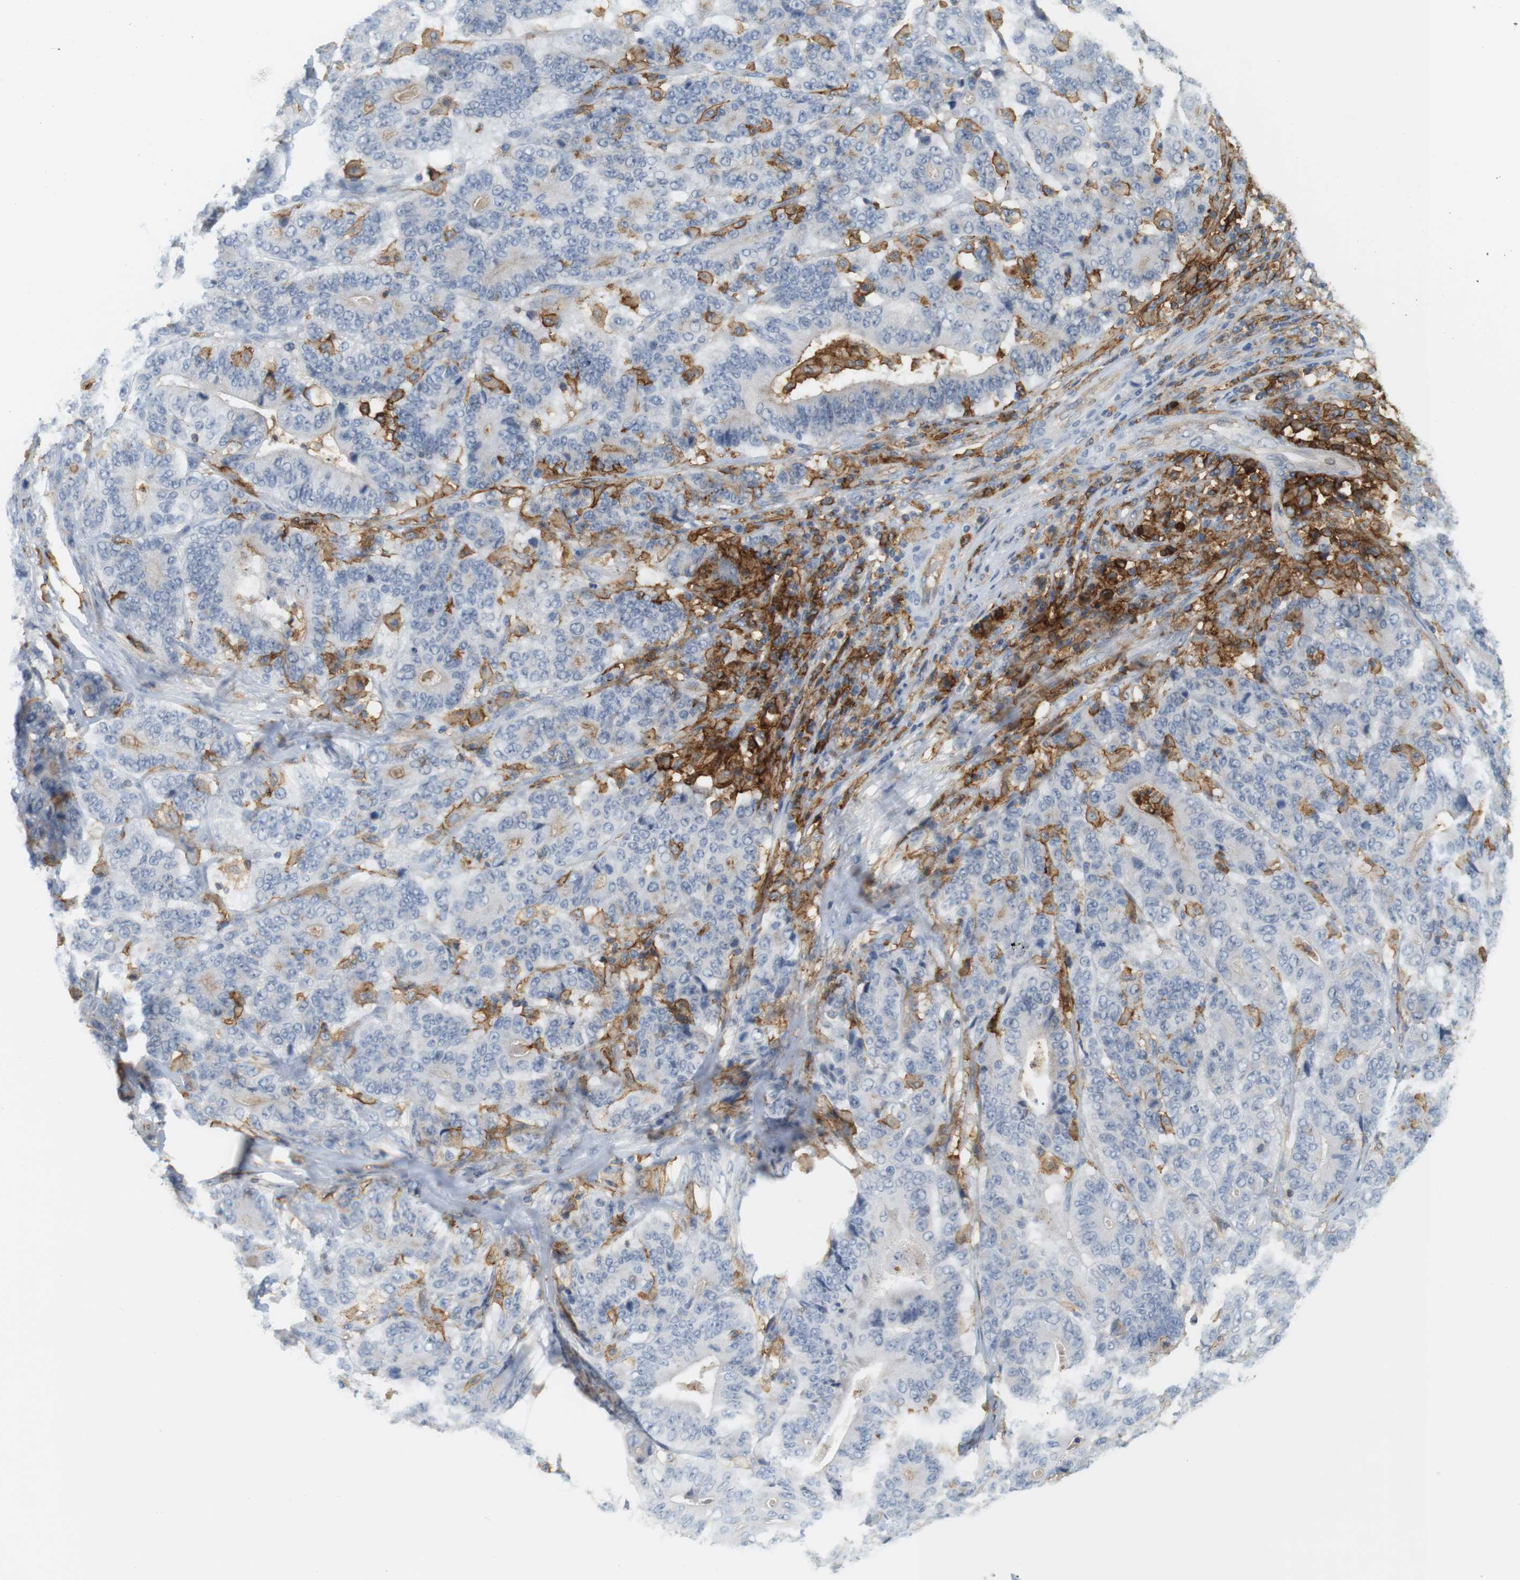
{"staining": {"intensity": "negative", "quantity": "none", "location": "none"}, "tissue": "stomach cancer", "cell_type": "Tumor cells", "image_type": "cancer", "snomed": [{"axis": "morphology", "description": "Adenocarcinoma, NOS"}, {"axis": "topography", "description": "Stomach"}], "caption": "Immunohistochemistry (IHC) photomicrograph of neoplastic tissue: stomach cancer (adenocarcinoma) stained with DAB (3,3'-diaminobenzidine) demonstrates no significant protein positivity in tumor cells.", "gene": "SIRPA", "patient": {"sex": "female", "age": 73}}